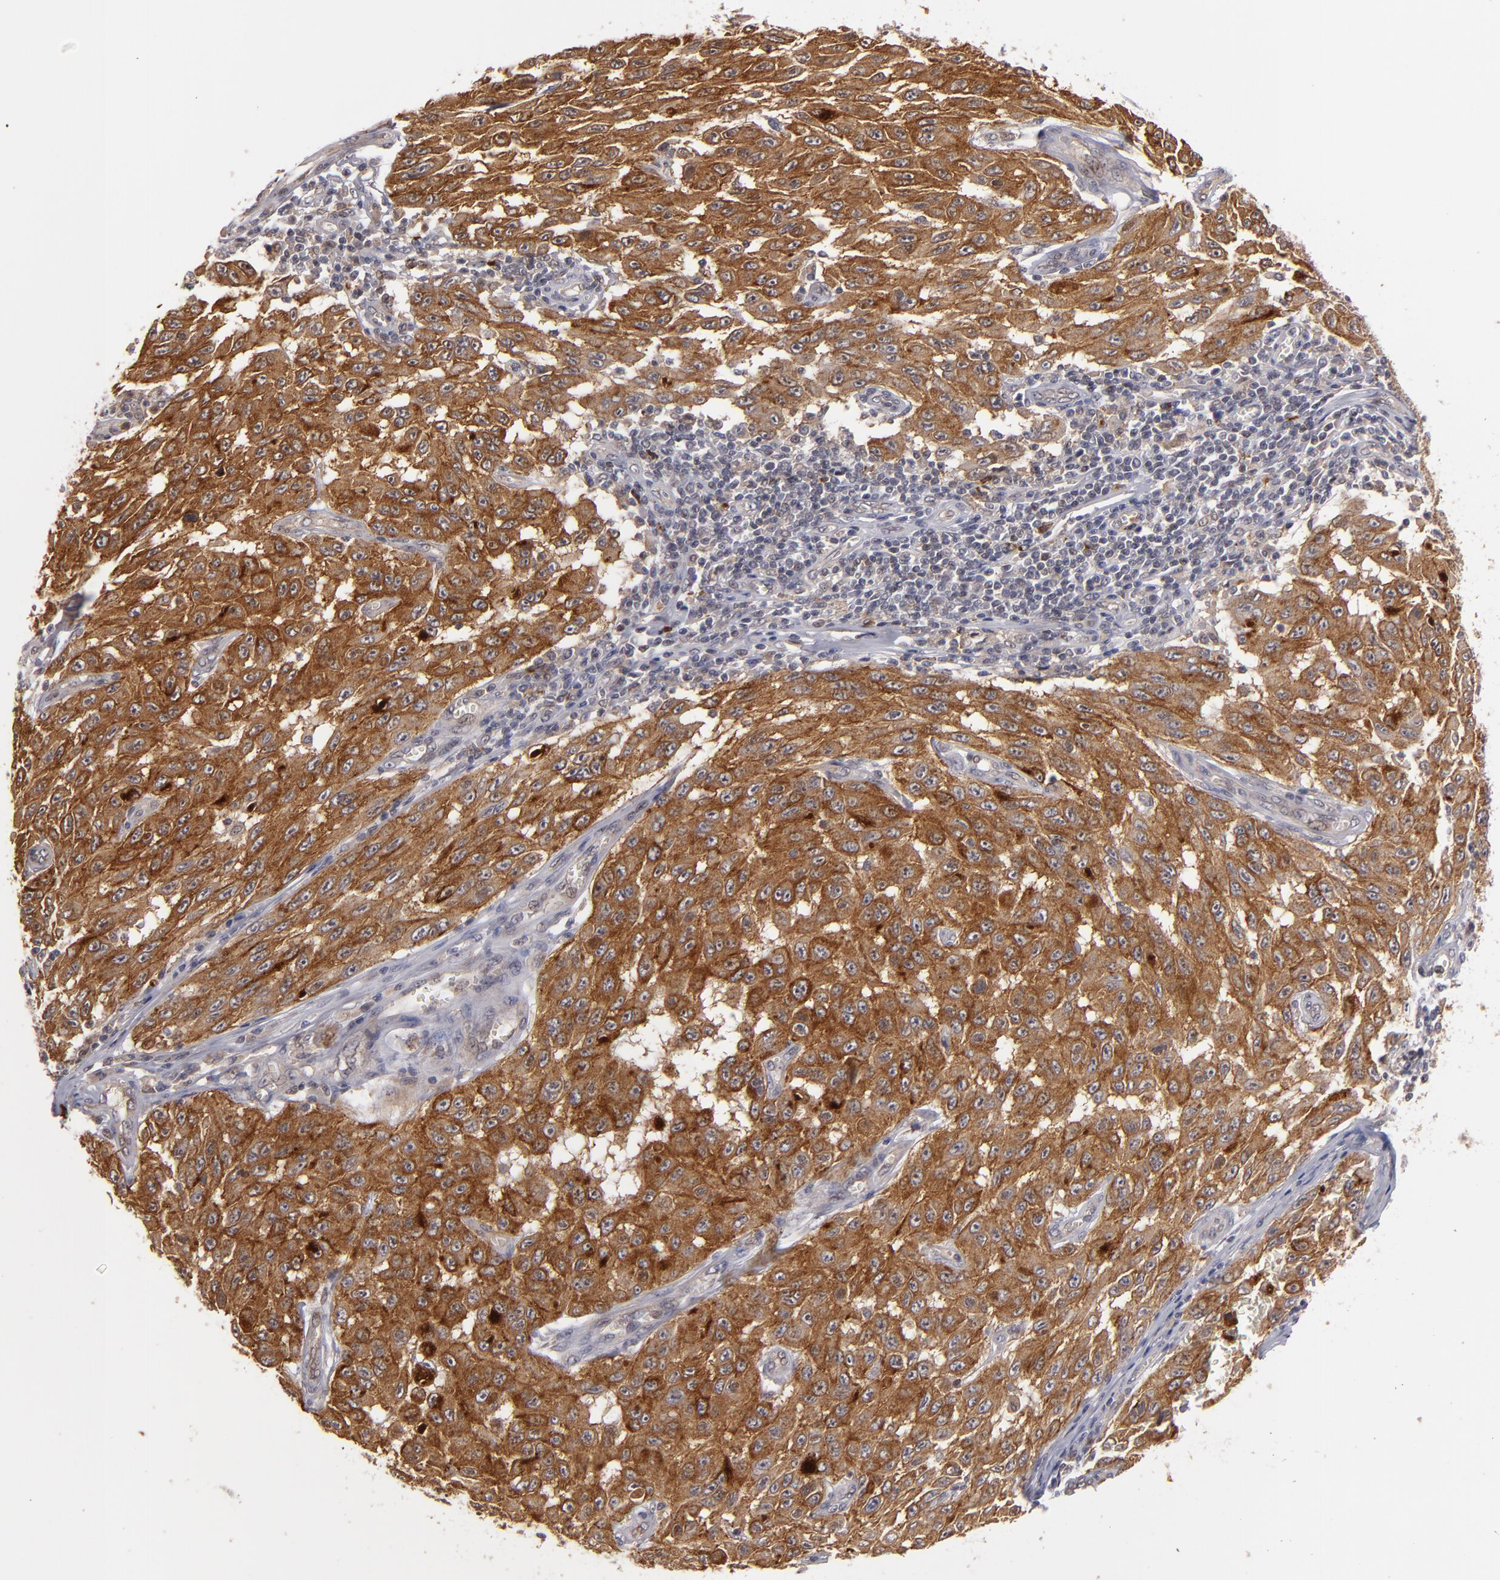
{"staining": {"intensity": "moderate", "quantity": ">75%", "location": "cytoplasmic/membranous"}, "tissue": "melanoma", "cell_type": "Tumor cells", "image_type": "cancer", "snomed": [{"axis": "morphology", "description": "Malignant melanoma, NOS"}, {"axis": "topography", "description": "Skin"}], "caption": "Tumor cells reveal medium levels of moderate cytoplasmic/membranous staining in about >75% of cells in melanoma.", "gene": "STX3", "patient": {"sex": "male", "age": 30}}